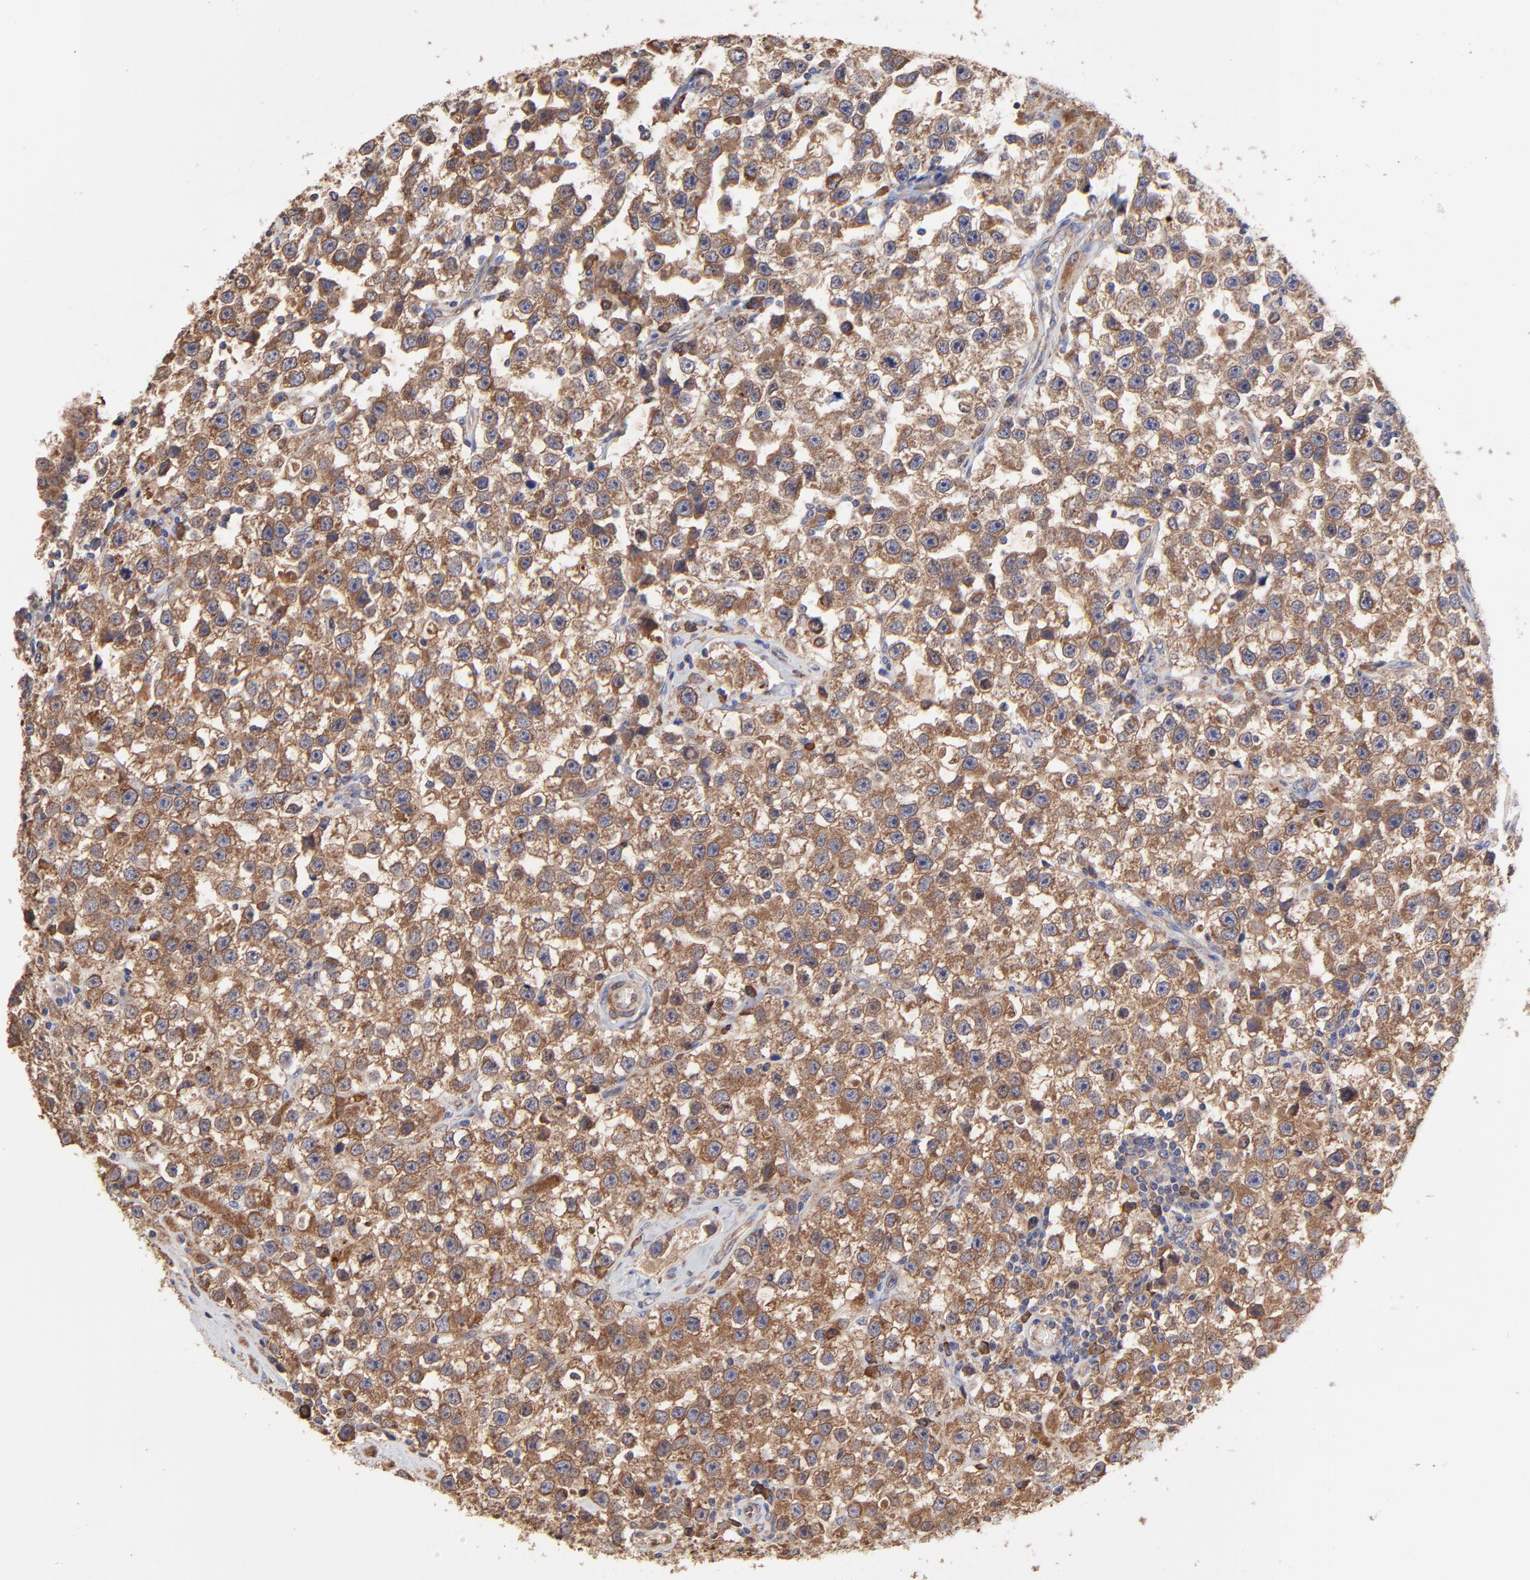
{"staining": {"intensity": "strong", "quantity": ">75%", "location": "cytoplasmic/membranous"}, "tissue": "testis cancer", "cell_type": "Tumor cells", "image_type": "cancer", "snomed": [{"axis": "morphology", "description": "Seminoma, NOS"}, {"axis": "topography", "description": "Testis"}], "caption": "Human testis cancer stained with a protein marker displays strong staining in tumor cells.", "gene": "PFKM", "patient": {"sex": "male", "age": 32}}